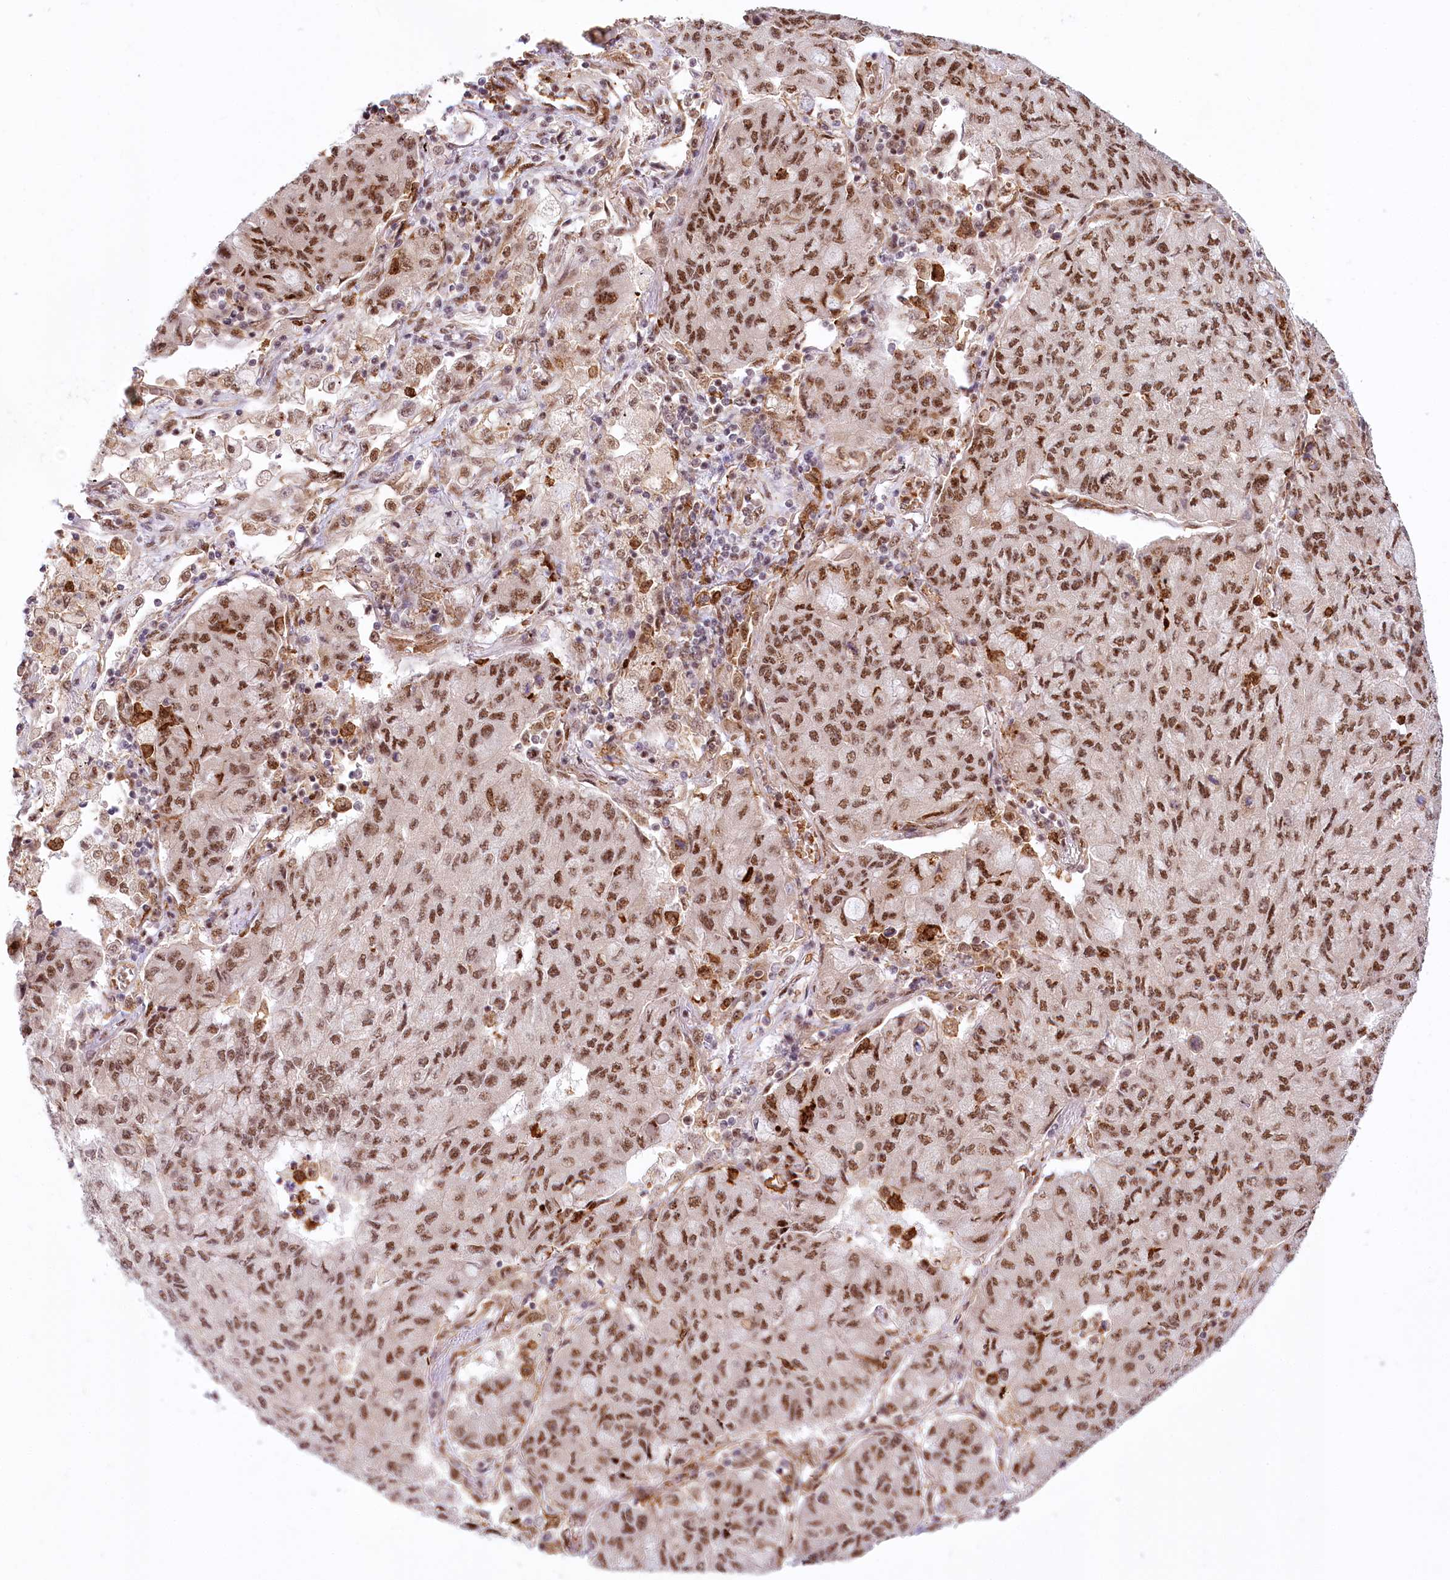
{"staining": {"intensity": "moderate", "quantity": ">75%", "location": "nuclear"}, "tissue": "lung cancer", "cell_type": "Tumor cells", "image_type": "cancer", "snomed": [{"axis": "morphology", "description": "Squamous cell carcinoma, NOS"}, {"axis": "topography", "description": "Lung"}], "caption": "Lung cancer was stained to show a protein in brown. There is medium levels of moderate nuclear positivity in about >75% of tumor cells.", "gene": "TUBGCP2", "patient": {"sex": "male", "age": 74}}